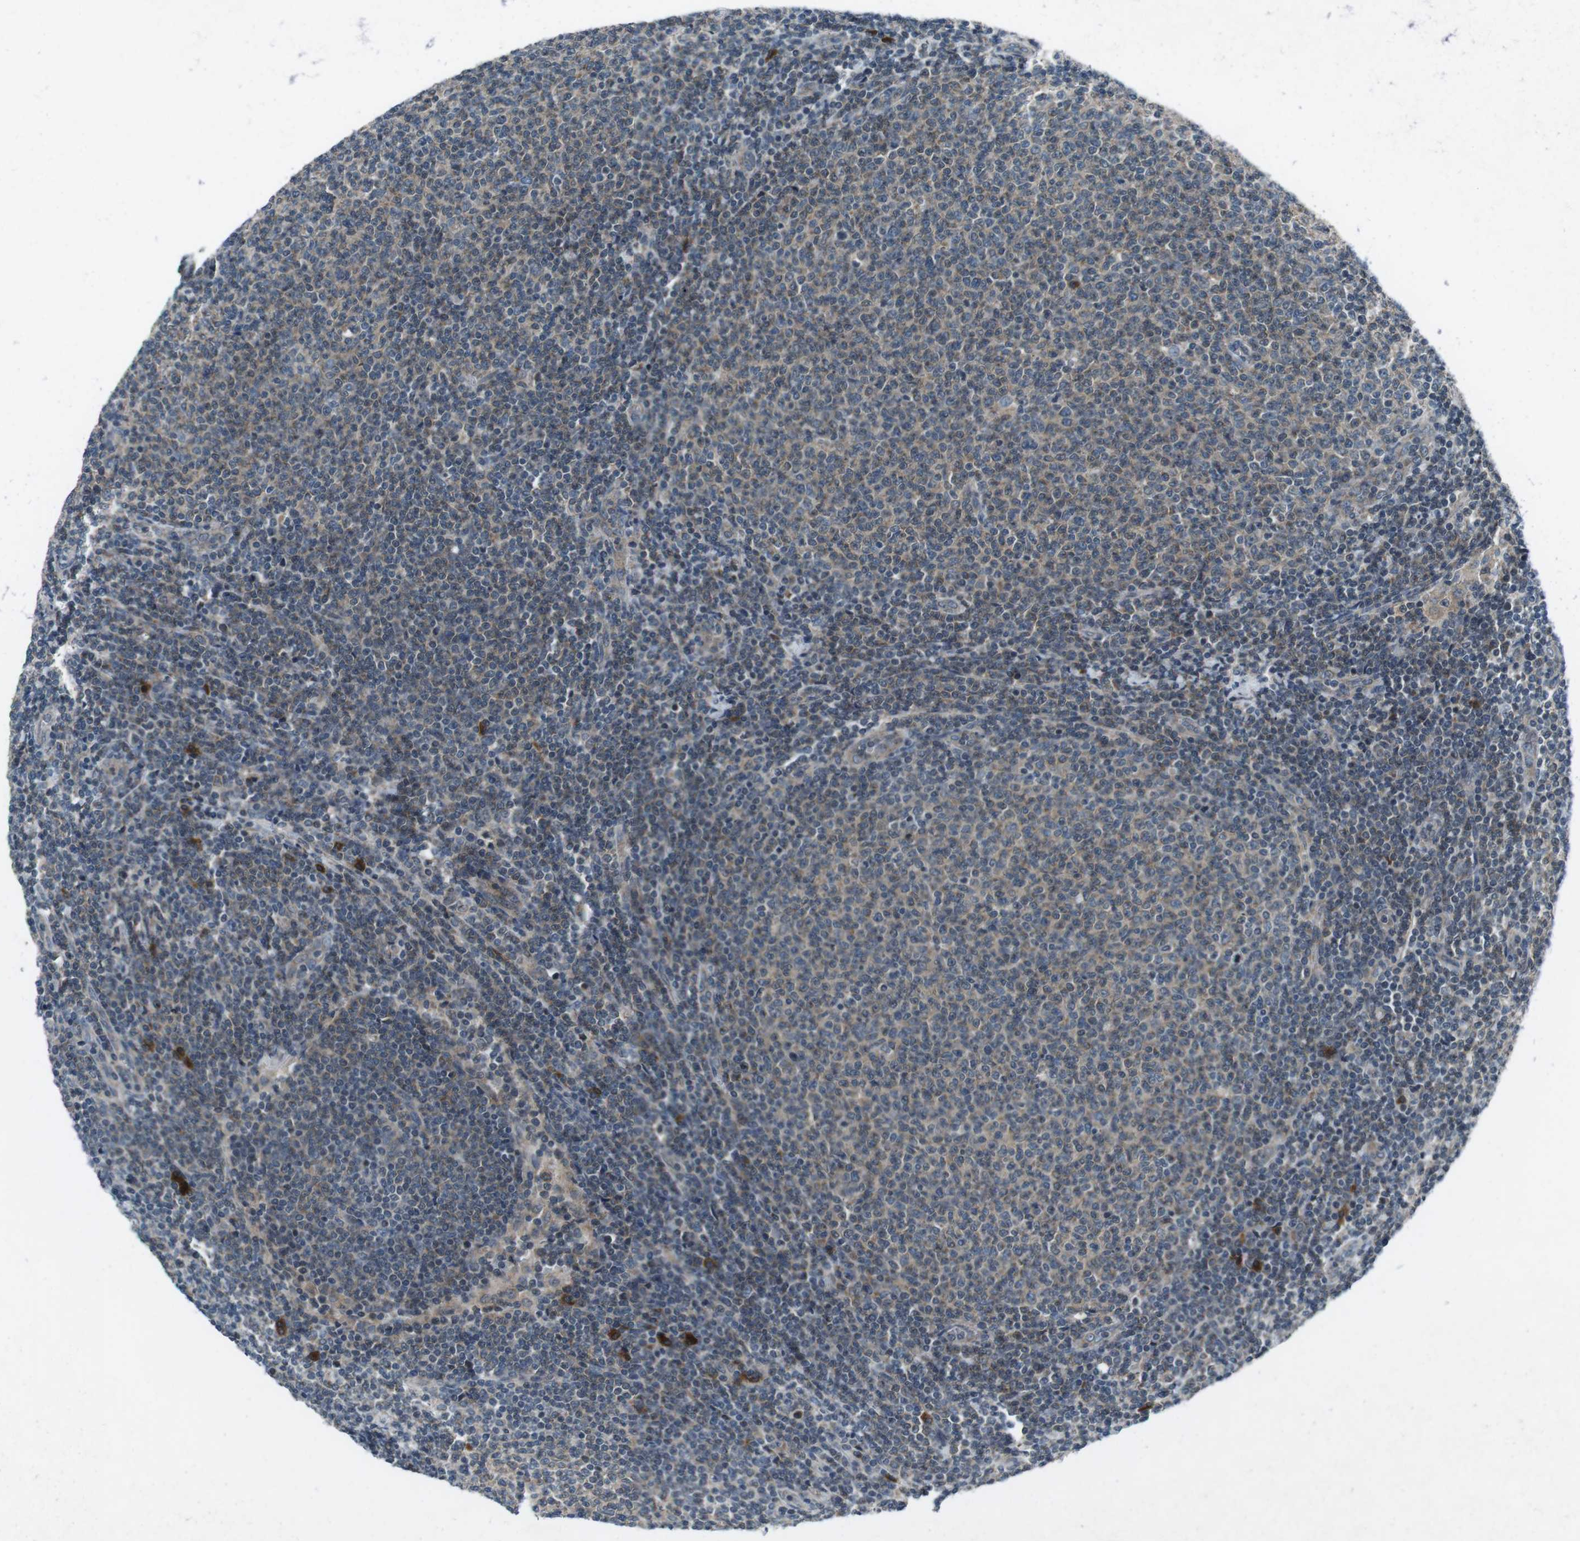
{"staining": {"intensity": "weak", "quantity": "25%-75%", "location": "cytoplasmic/membranous"}, "tissue": "lymphoma", "cell_type": "Tumor cells", "image_type": "cancer", "snomed": [{"axis": "morphology", "description": "Malignant lymphoma, non-Hodgkin's type, Low grade"}, {"axis": "topography", "description": "Lymph node"}], "caption": "A histopathology image showing weak cytoplasmic/membranous staining in approximately 25%-75% of tumor cells in lymphoma, as visualized by brown immunohistochemical staining.", "gene": "CDK16", "patient": {"sex": "male", "age": 66}}